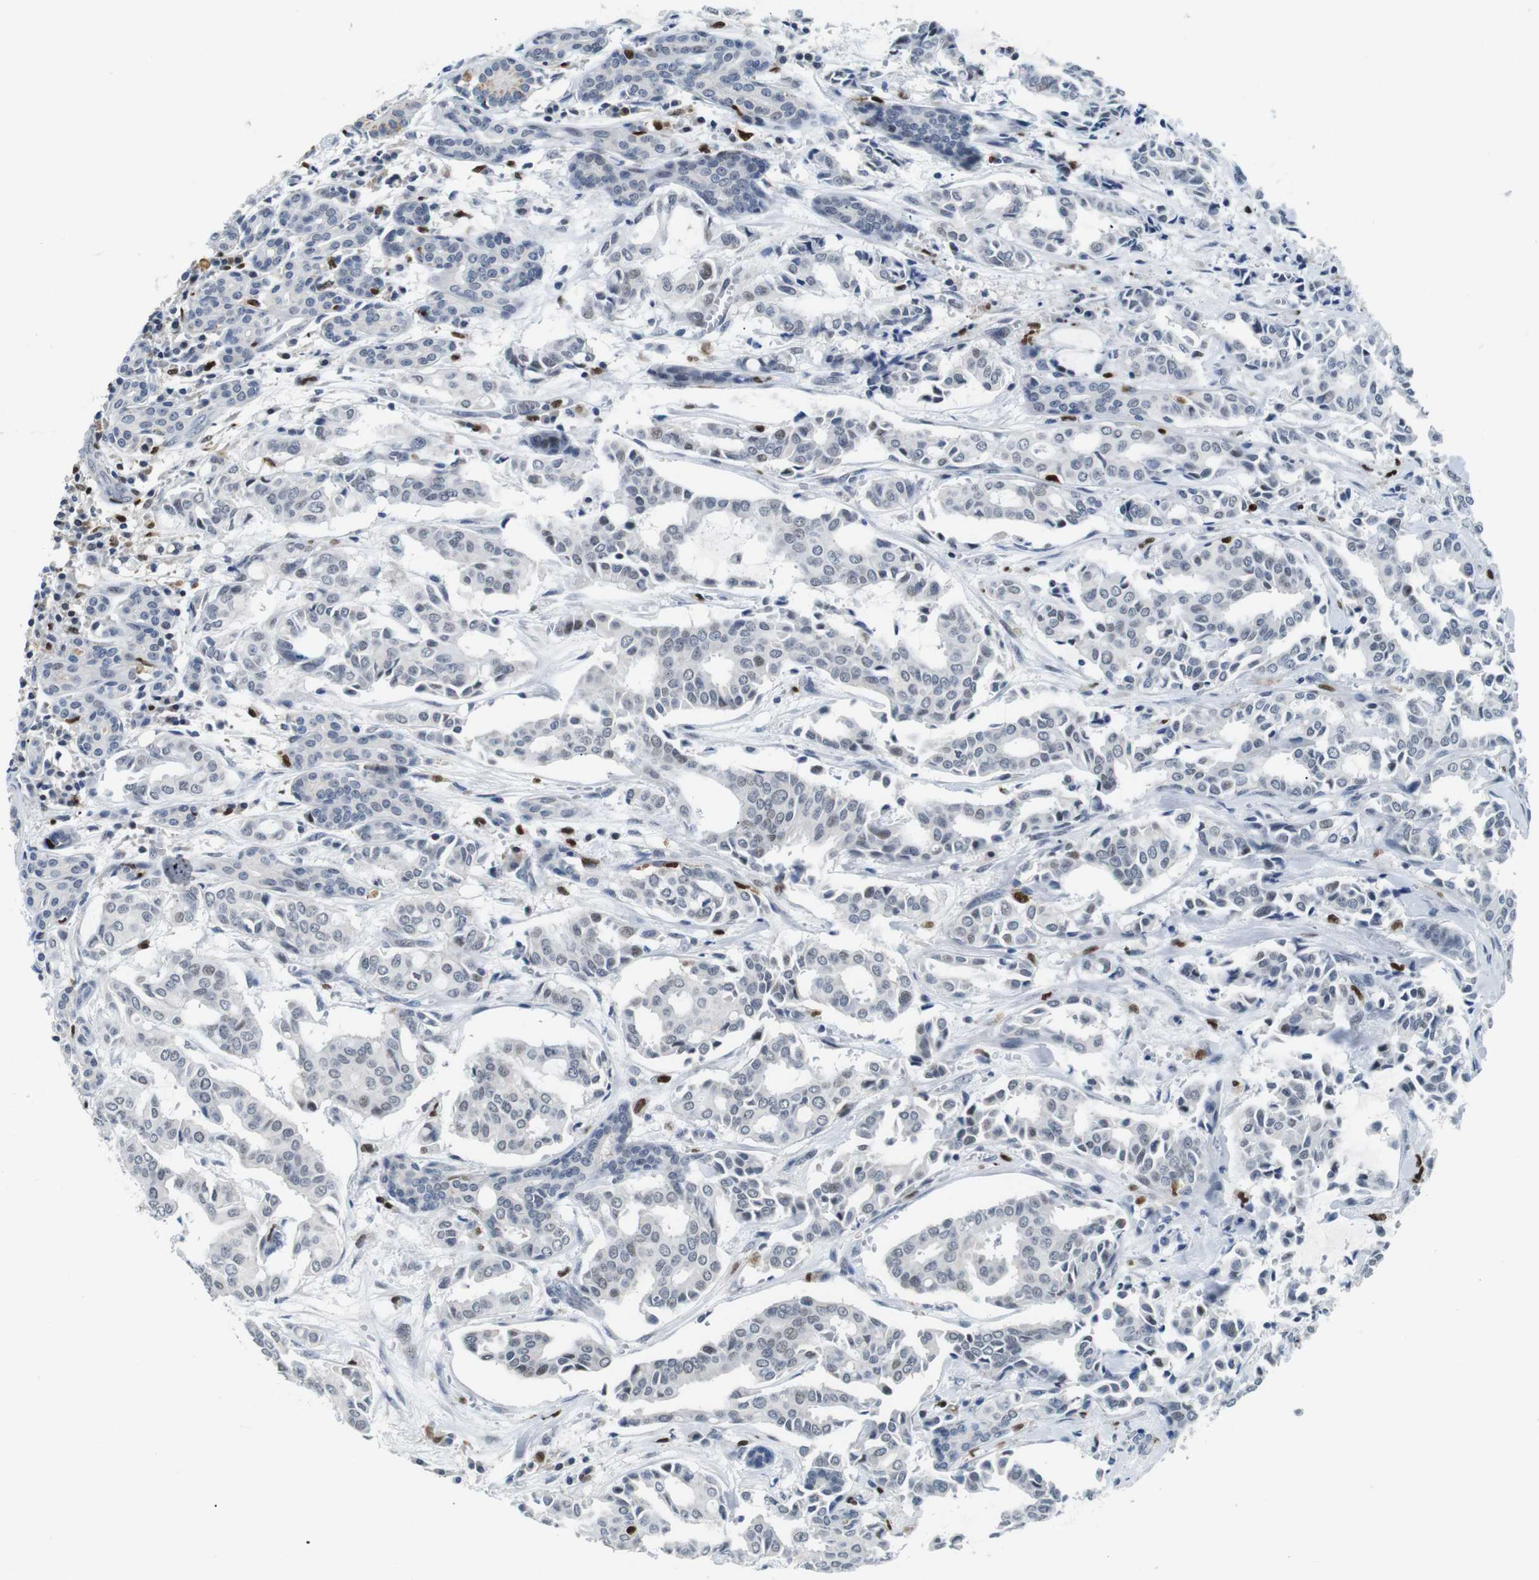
{"staining": {"intensity": "negative", "quantity": "none", "location": "none"}, "tissue": "head and neck cancer", "cell_type": "Tumor cells", "image_type": "cancer", "snomed": [{"axis": "morphology", "description": "Adenocarcinoma, NOS"}, {"axis": "topography", "description": "Salivary gland"}, {"axis": "topography", "description": "Head-Neck"}], "caption": "This micrograph is of adenocarcinoma (head and neck) stained with immunohistochemistry to label a protein in brown with the nuclei are counter-stained blue. There is no expression in tumor cells.", "gene": "IRF8", "patient": {"sex": "female", "age": 59}}